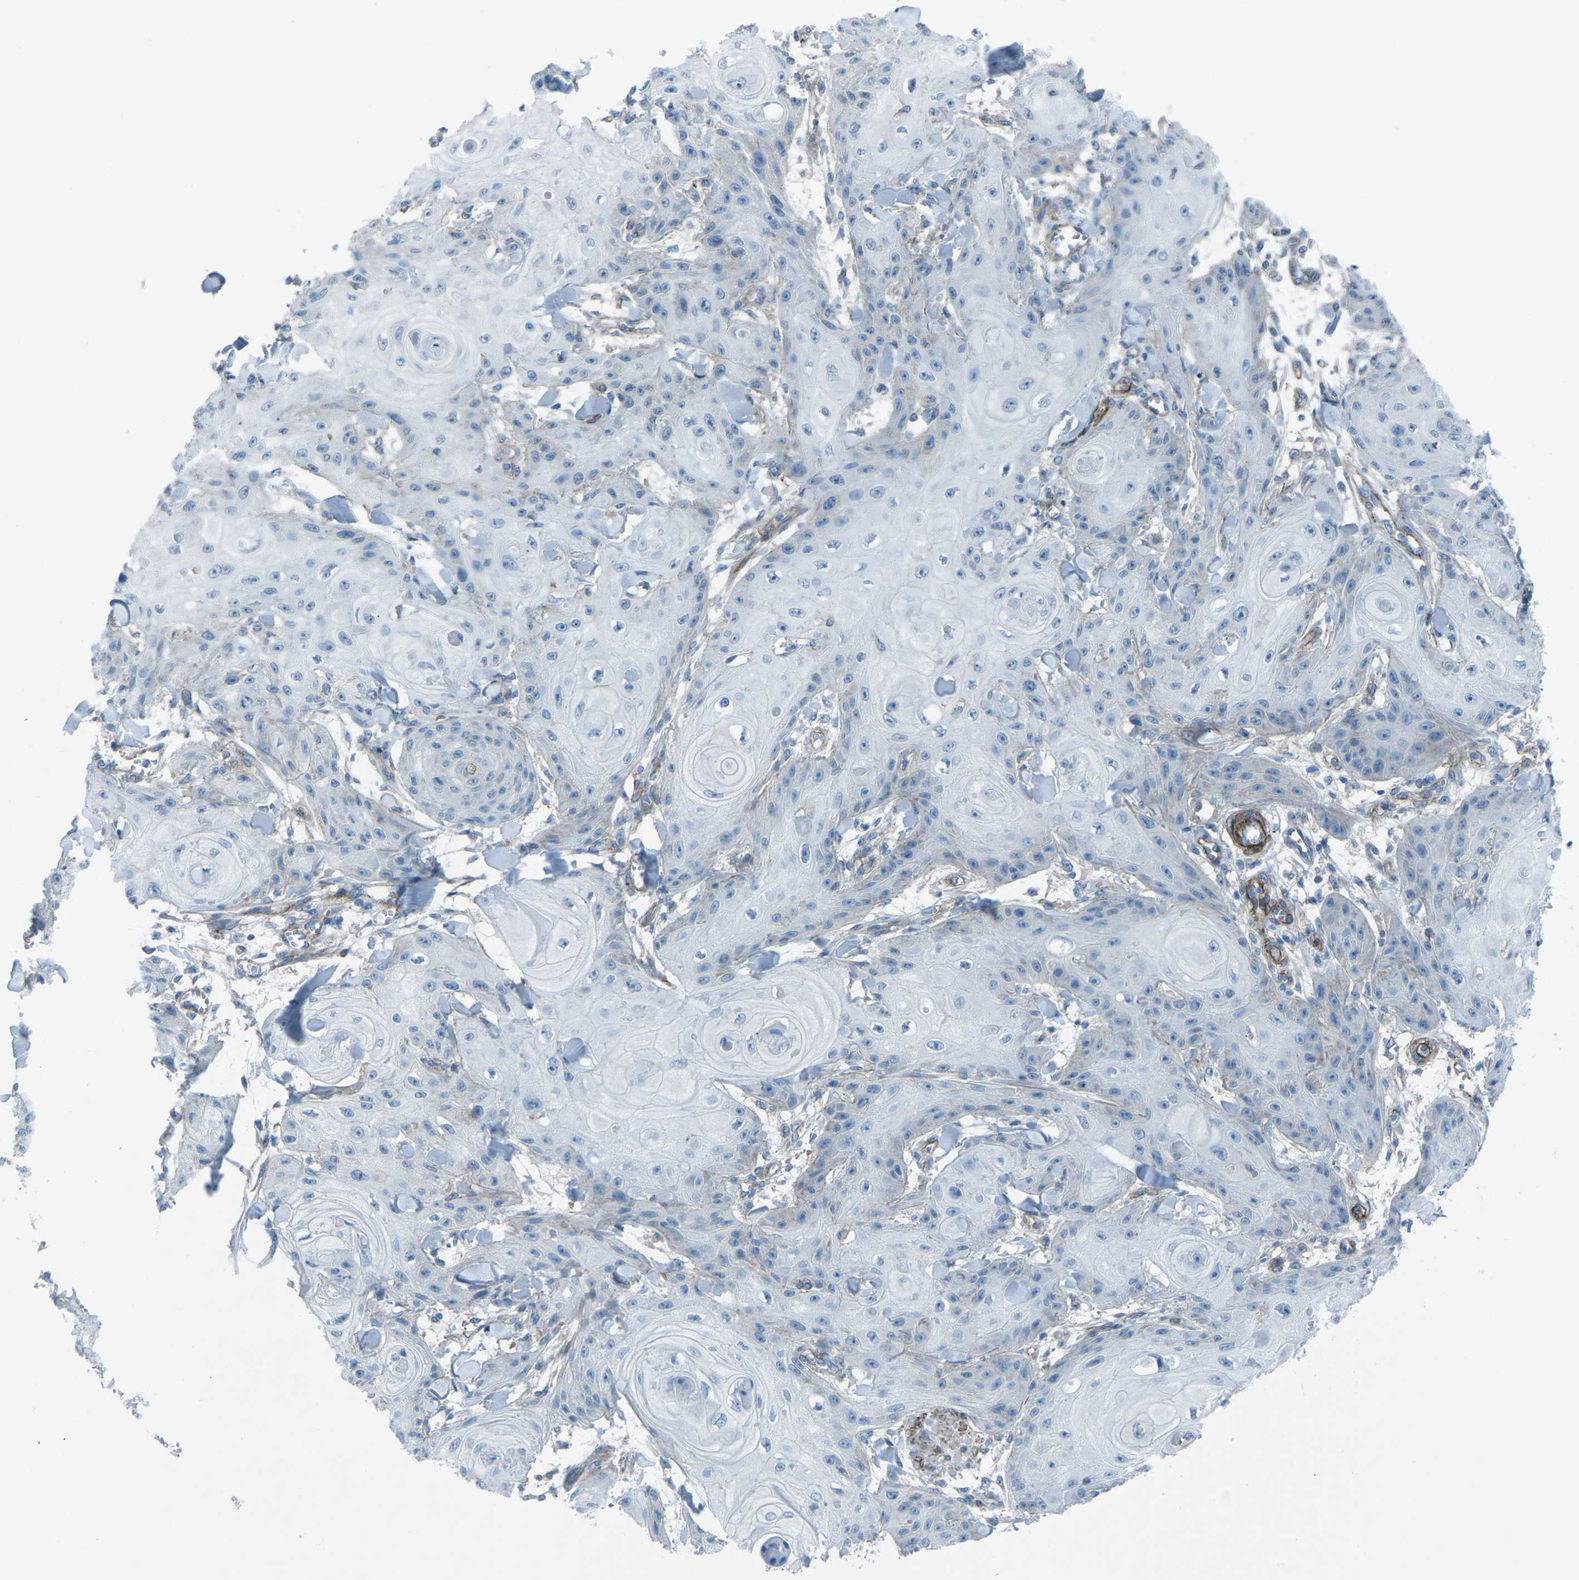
{"staining": {"intensity": "negative", "quantity": "none", "location": "none"}, "tissue": "skin cancer", "cell_type": "Tumor cells", "image_type": "cancer", "snomed": [{"axis": "morphology", "description": "Squamous cell carcinoma, NOS"}, {"axis": "topography", "description": "Skin"}], "caption": "The histopathology image displays no significant staining in tumor cells of skin squamous cell carcinoma.", "gene": "UTRN", "patient": {"sex": "male", "age": 74}}